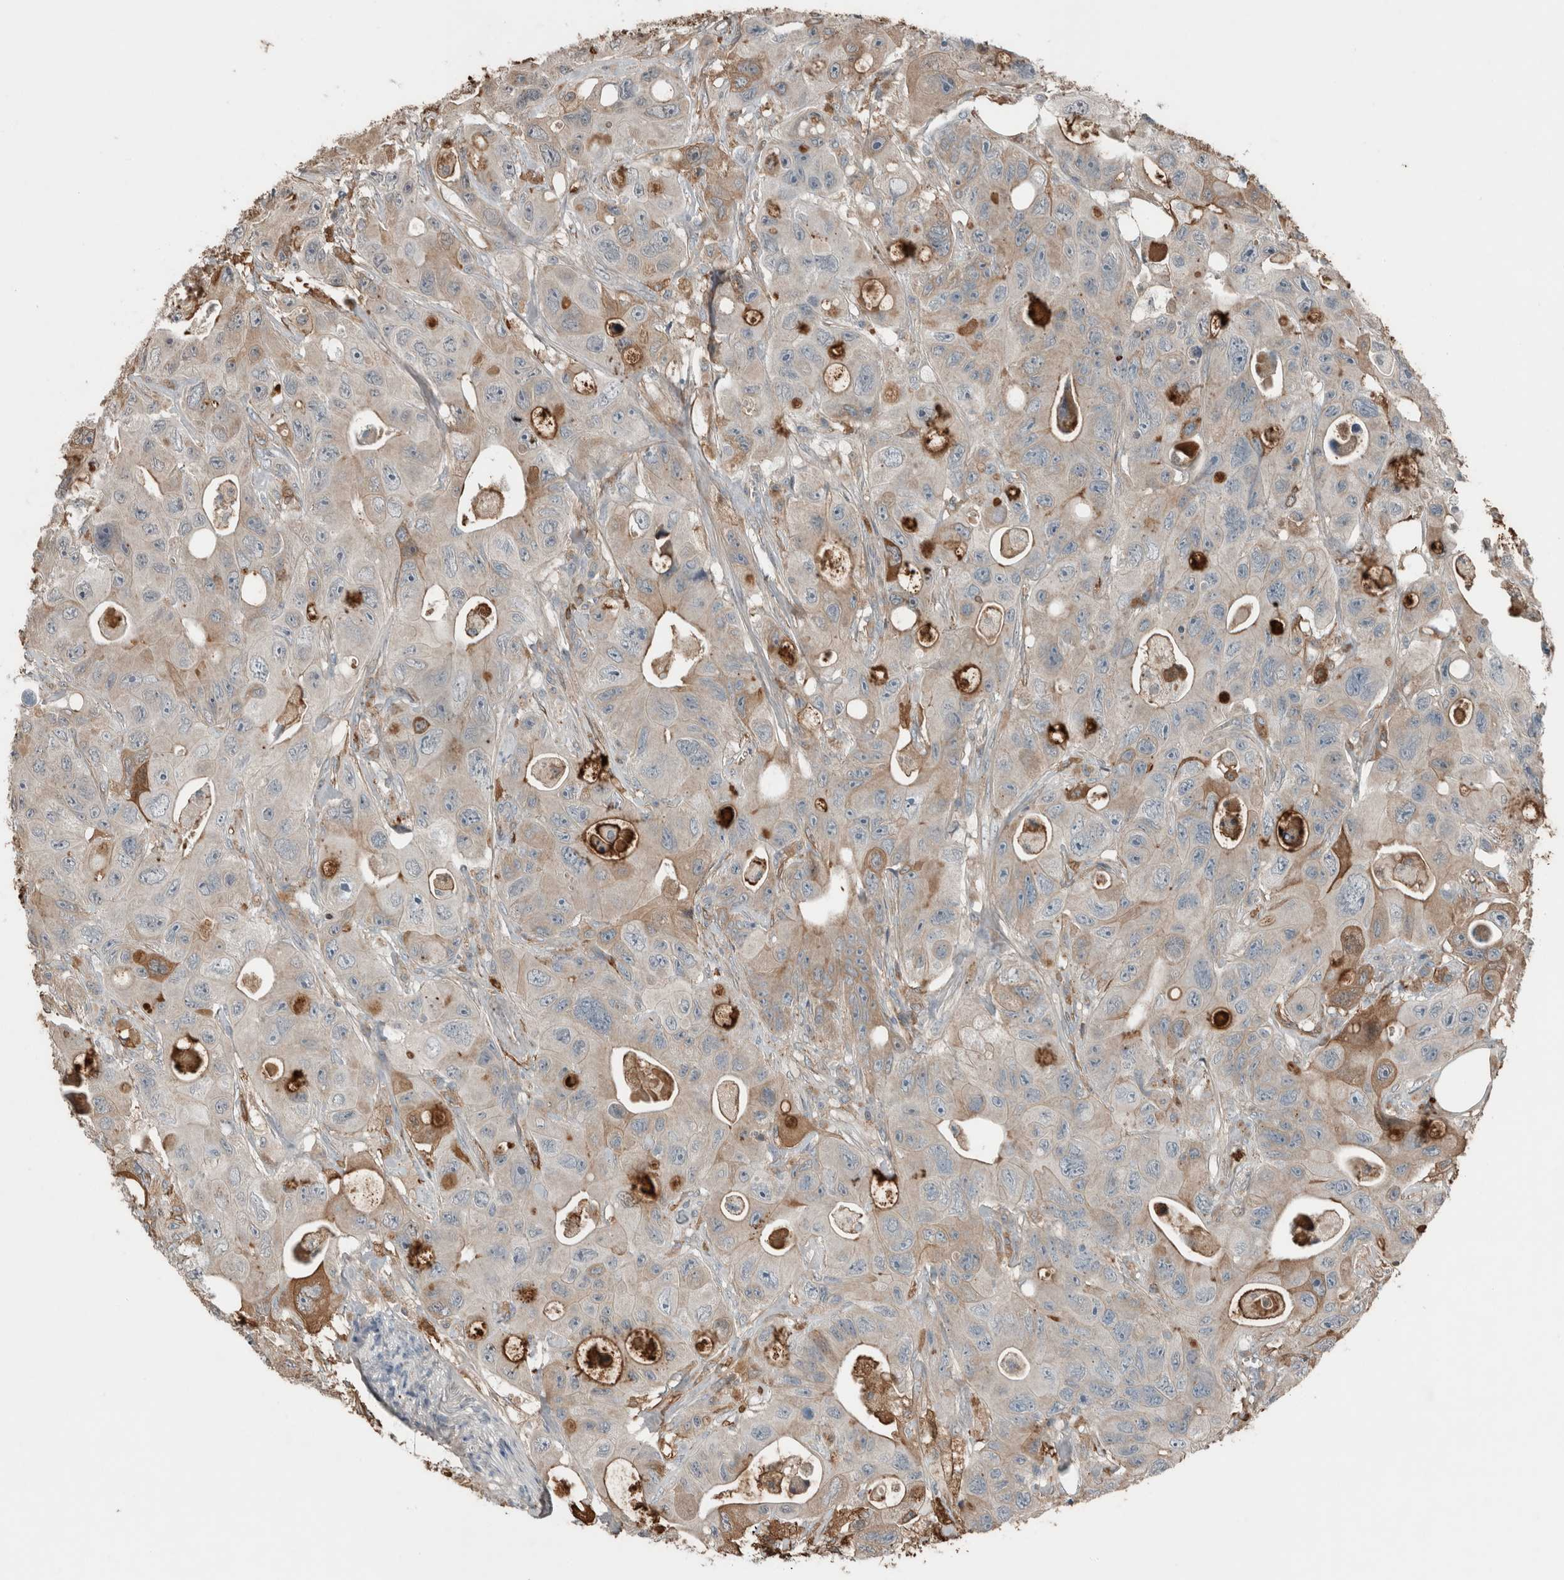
{"staining": {"intensity": "moderate", "quantity": "<25%", "location": "cytoplasmic/membranous"}, "tissue": "colorectal cancer", "cell_type": "Tumor cells", "image_type": "cancer", "snomed": [{"axis": "morphology", "description": "Adenocarcinoma, NOS"}, {"axis": "topography", "description": "Colon"}], "caption": "This micrograph reveals adenocarcinoma (colorectal) stained with immunohistochemistry to label a protein in brown. The cytoplasmic/membranous of tumor cells show moderate positivity for the protein. Nuclei are counter-stained blue.", "gene": "USP34", "patient": {"sex": "female", "age": 46}}